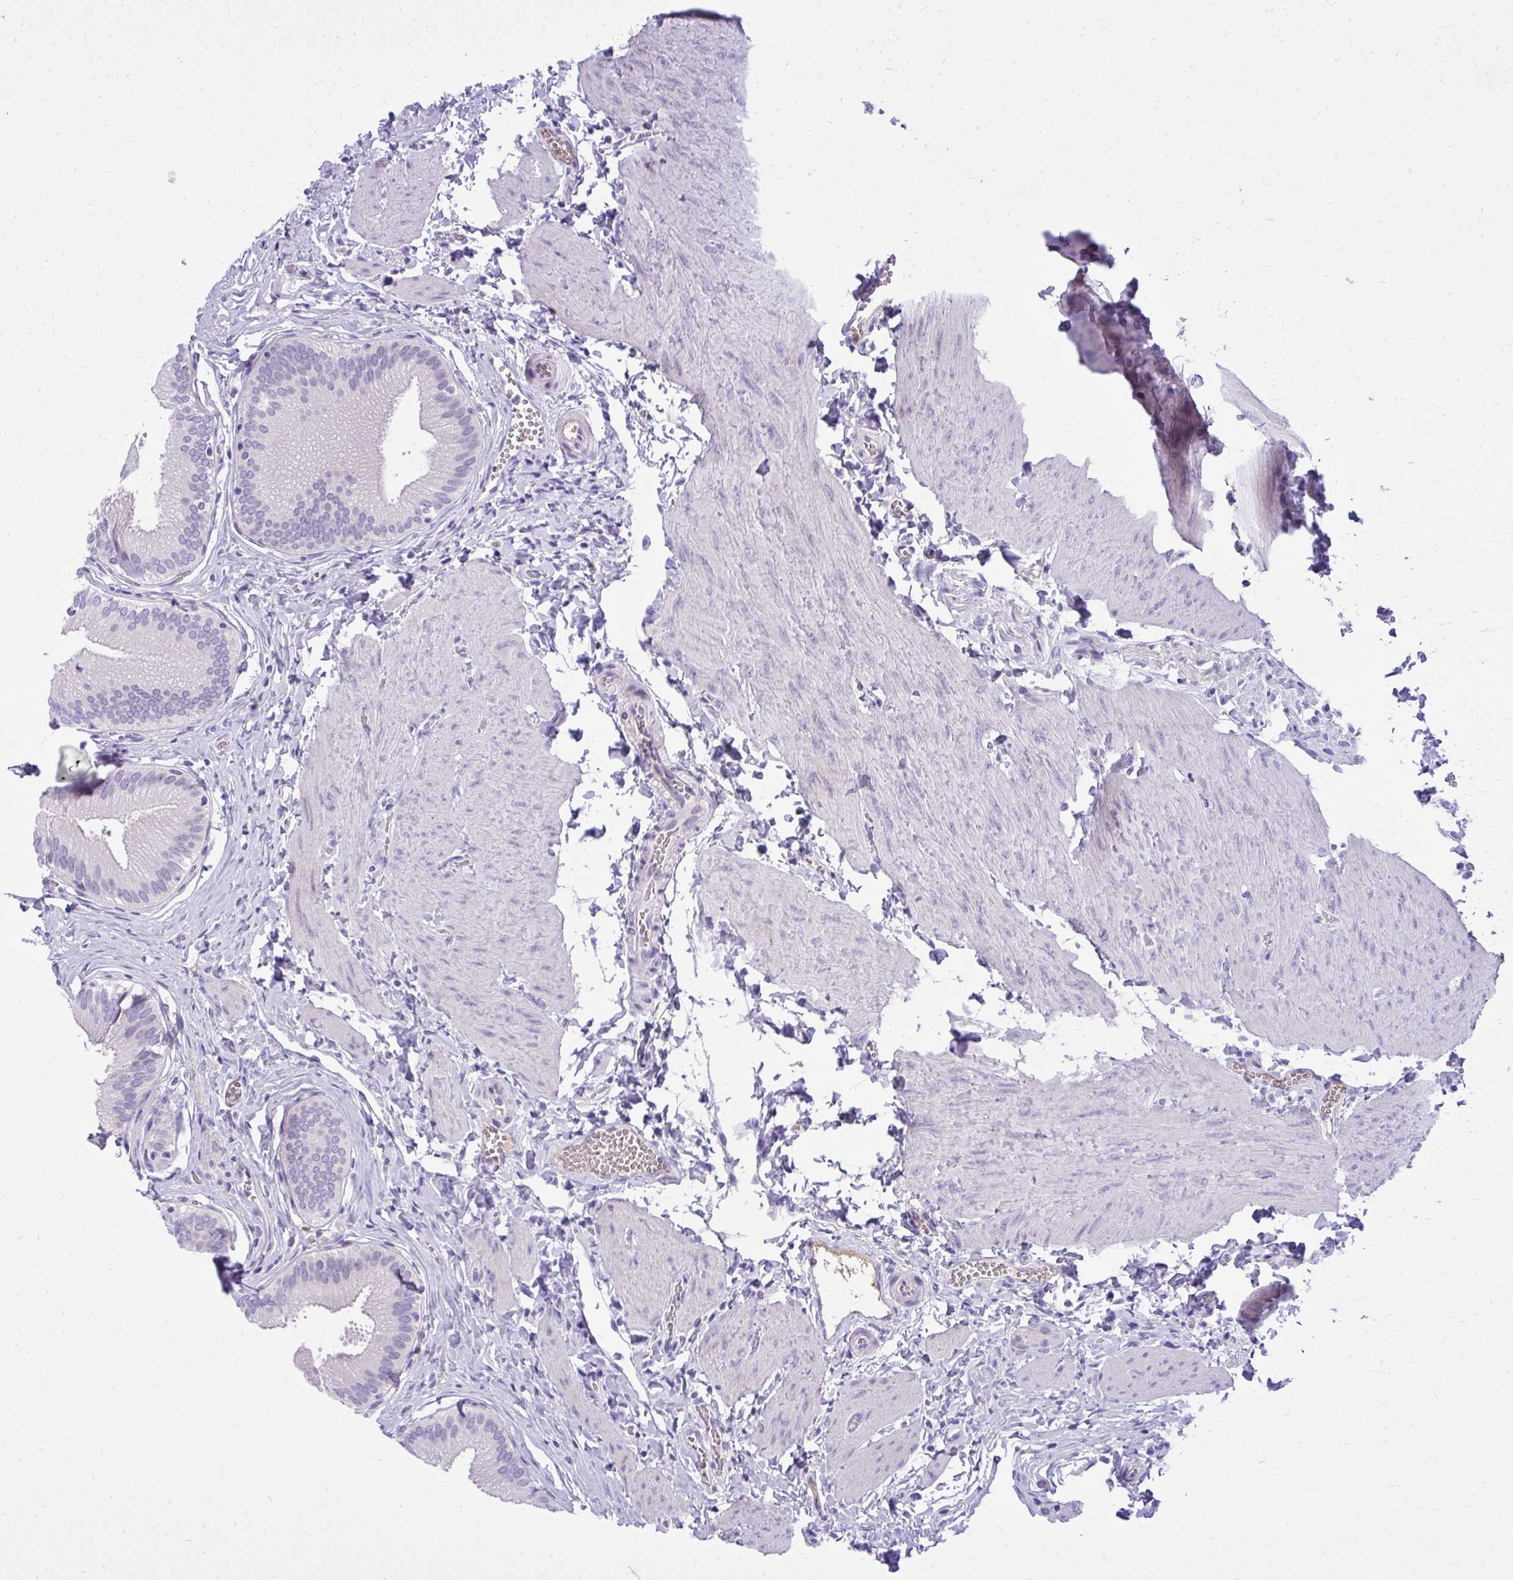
{"staining": {"intensity": "negative", "quantity": "none", "location": "none"}, "tissue": "gallbladder", "cell_type": "Glandular cells", "image_type": "normal", "snomed": [{"axis": "morphology", "description": "Normal tissue, NOS"}, {"axis": "topography", "description": "Gallbladder"}], "caption": "Glandular cells show no significant protein positivity in unremarkable gallbladder. (DAB (3,3'-diaminobenzidine) immunohistochemistry, high magnification).", "gene": "PITPNM3", "patient": {"sex": "male", "age": 17}}